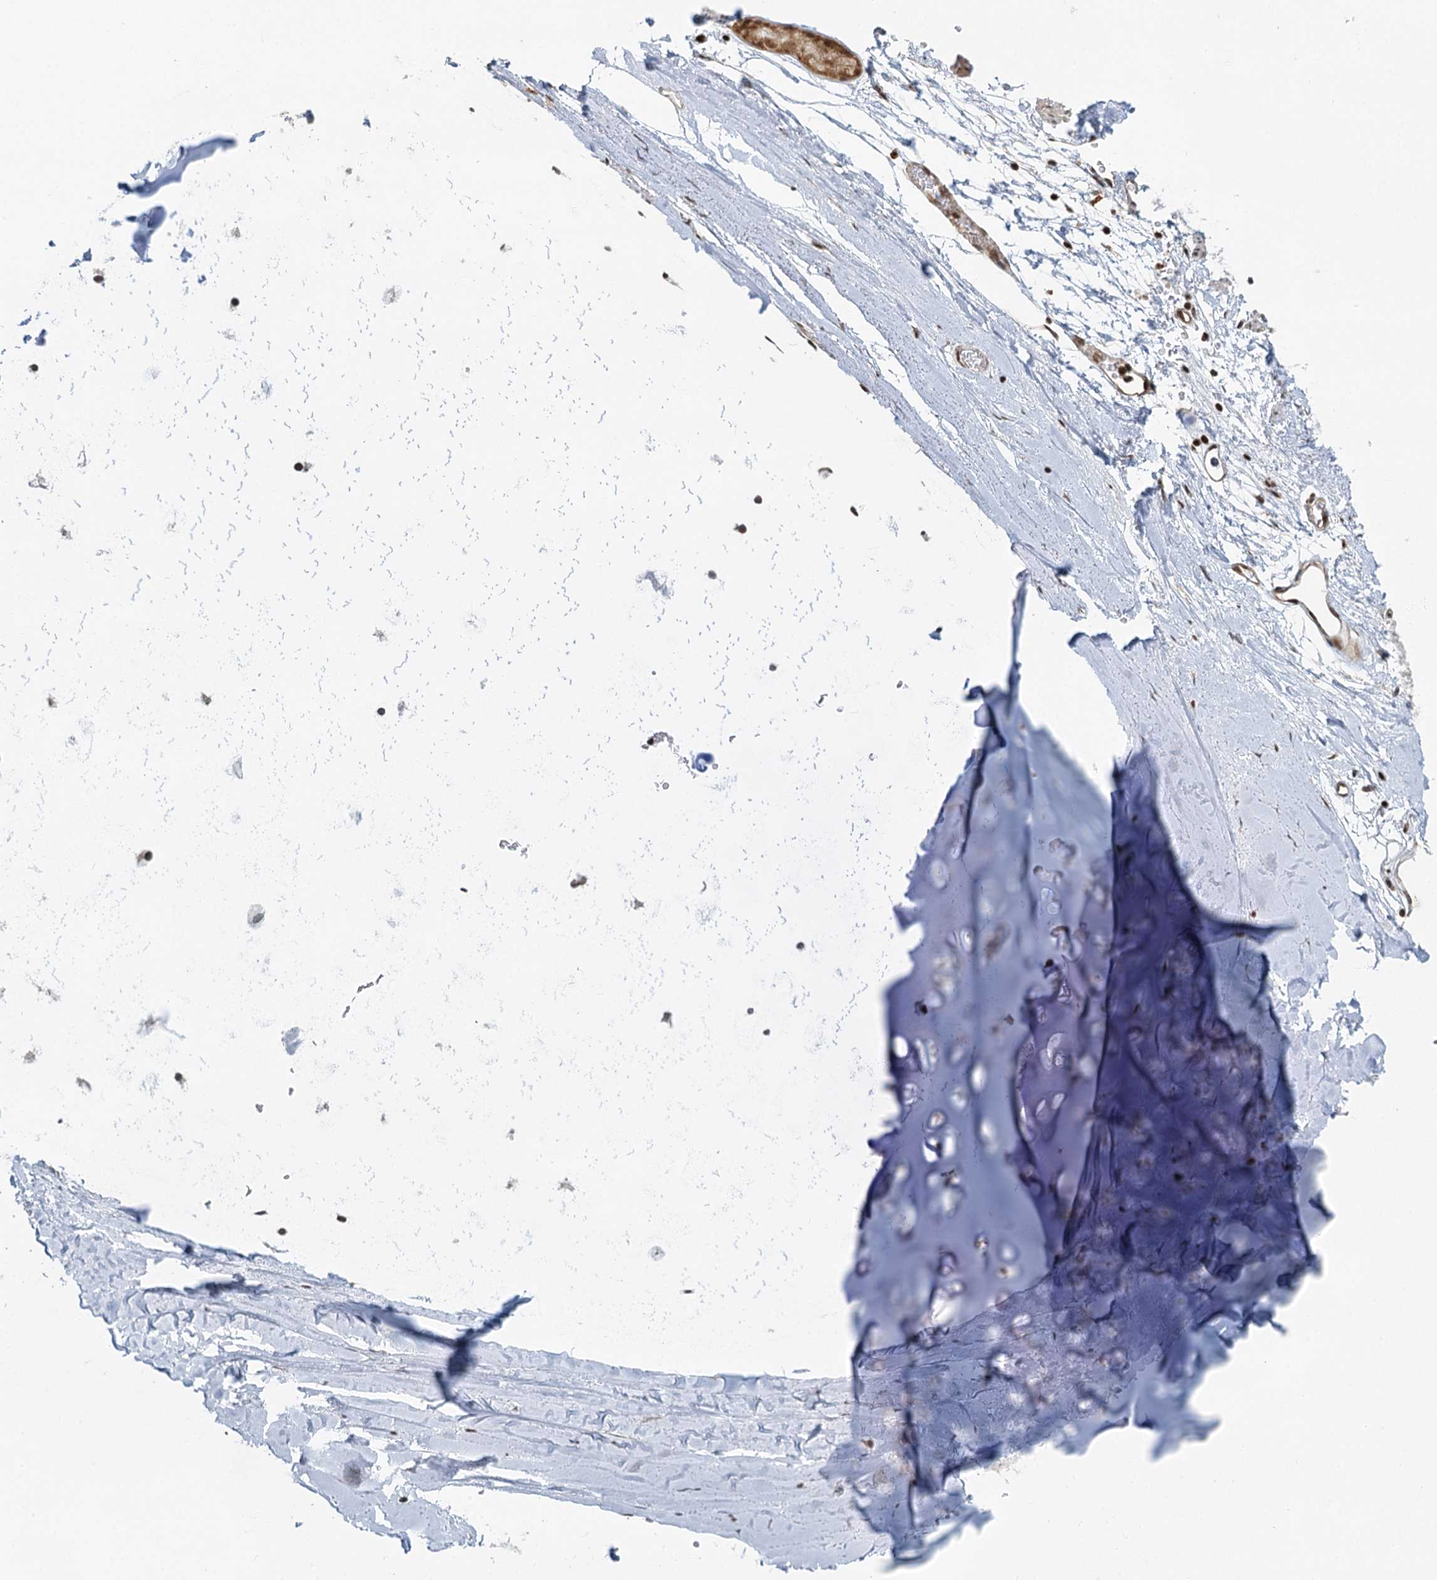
{"staining": {"intensity": "strong", "quantity": "<25%", "location": "nuclear"}, "tissue": "adipose tissue", "cell_type": "Adipocytes", "image_type": "normal", "snomed": [{"axis": "morphology", "description": "Normal tissue, NOS"}, {"axis": "topography", "description": "Lymph node"}, {"axis": "topography", "description": "Bronchus"}], "caption": "IHC photomicrograph of benign adipose tissue: human adipose tissue stained using immunohistochemistry exhibits medium levels of strong protein expression localized specifically in the nuclear of adipocytes, appearing as a nuclear brown color.", "gene": "GPATCH11", "patient": {"sex": "male", "age": 63}}